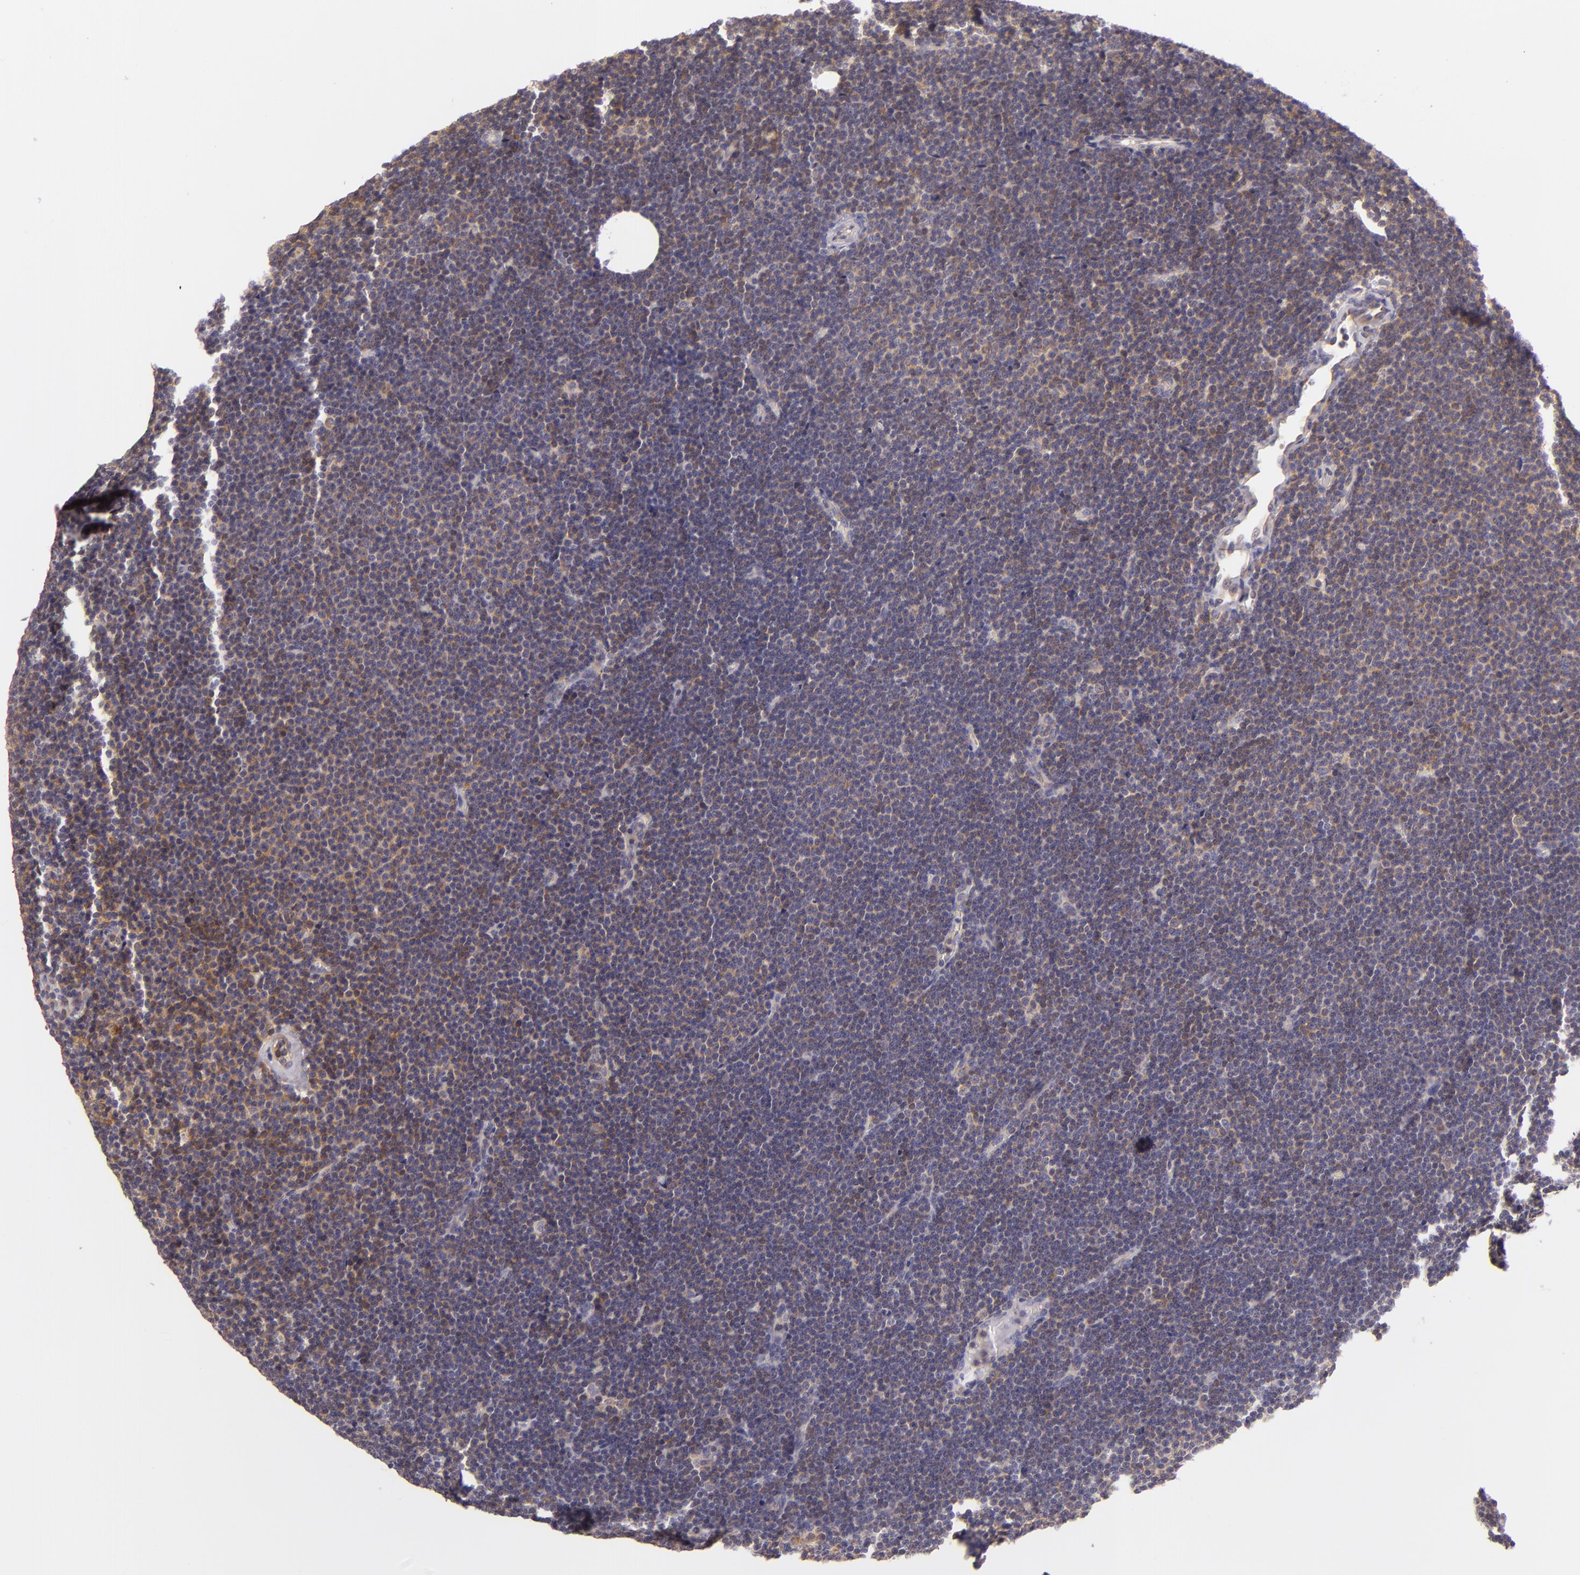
{"staining": {"intensity": "weak", "quantity": "<25%", "location": "cytoplasmic/membranous"}, "tissue": "lymphoma", "cell_type": "Tumor cells", "image_type": "cancer", "snomed": [{"axis": "morphology", "description": "Malignant lymphoma, non-Hodgkin's type, Low grade"}, {"axis": "topography", "description": "Lymph node"}], "caption": "IHC of lymphoma shows no staining in tumor cells.", "gene": "UPF3B", "patient": {"sex": "female", "age": 73}}